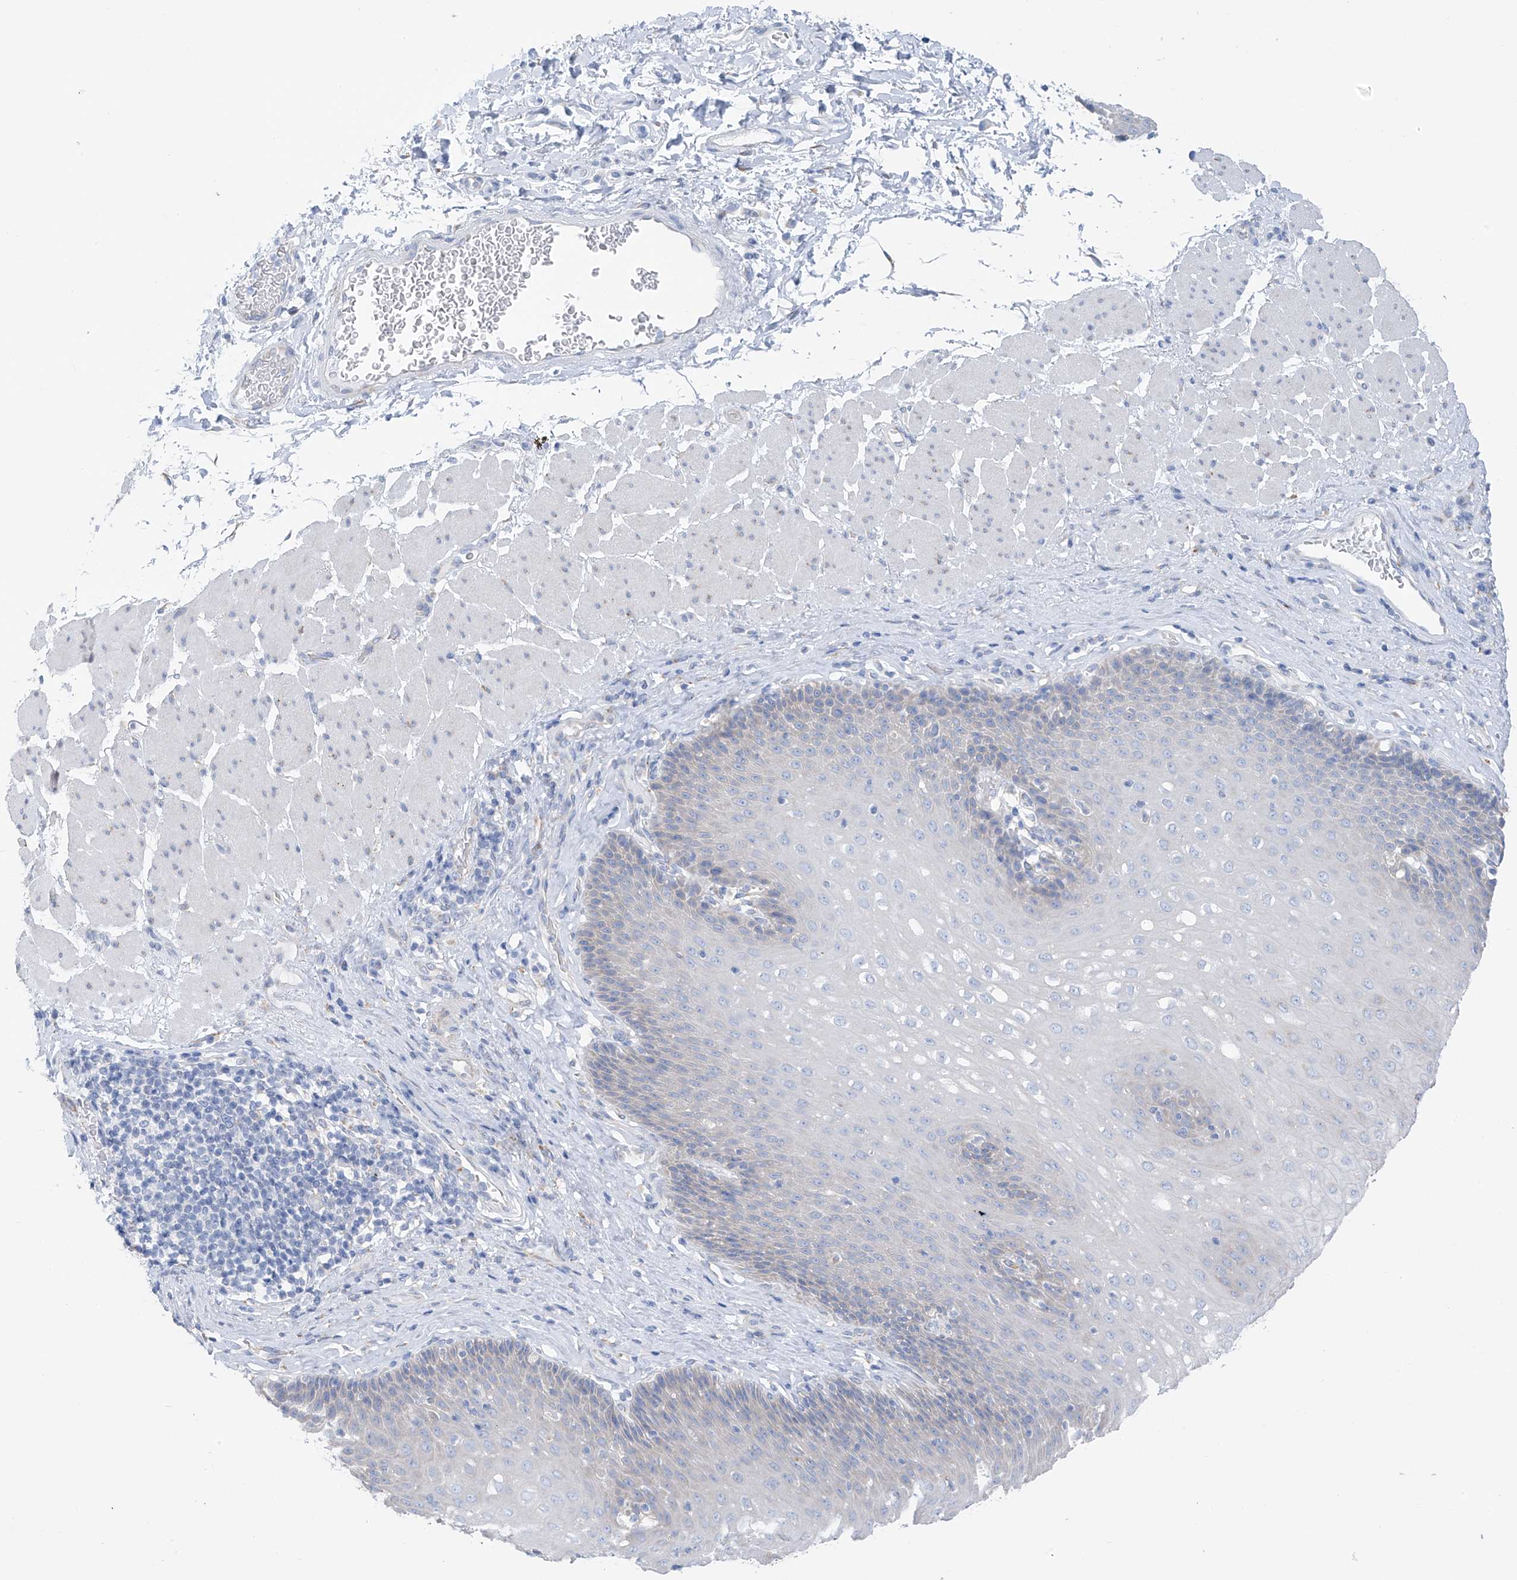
{"staining": {"intensity": "negative", "quantity": "none", "location": "none"}, "tissue": "esophagus", "cell_type": "Squamous epithelial cells", "image_type": "normal", "snomed": [{"axis": "morphology", "description": "Normal tissue, NOS"}, {"axis": "topography", "description": "Esophagus"}], "caption": "DAB immunohistochemical staining of unremarkable human esophagus displays no significant staining in squamous epithelial cells.", "gene": "RCN2", "patient": {"sex": "female", "age": 66}}